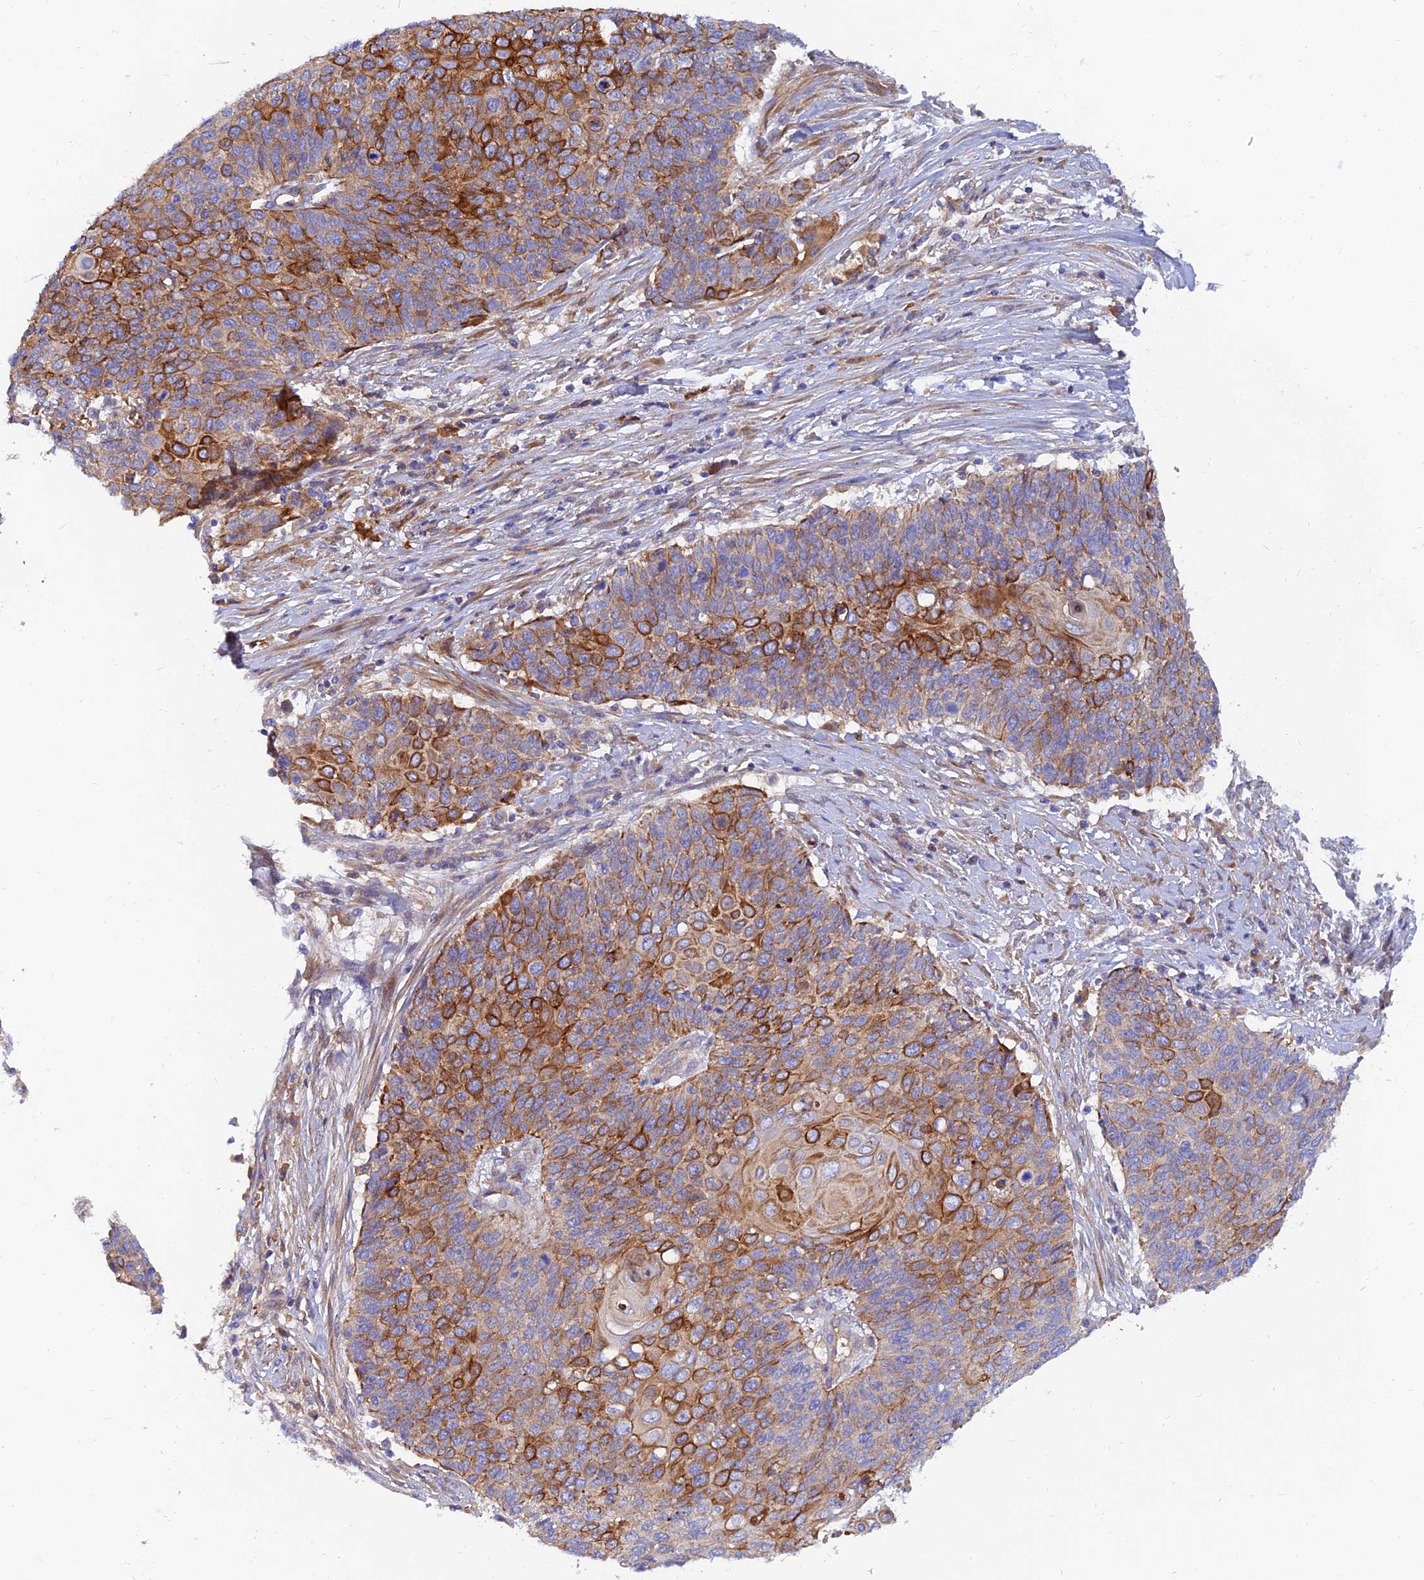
{"staining": {"intensity": "strong", "quantity": "<25%", "location": "cytoplasmic/membranous"}, "tissue": "cervical cancer", "cell_type": "Tumor cells", "image_type": "cancer", "snomed": [{"axis": "morphology", "description": "Squamous cell carcinoma, NOS"}, {"axis": "topography", "description": "Cervix"}], "caption": "Human cervical cancer stained for a protein (brown) reveals strong cytoplasmic/membranous positive positivity in approximately <25% of tumor cells.", "gene": "MROH1", "patient": {"sex": "female", "age": 39}}